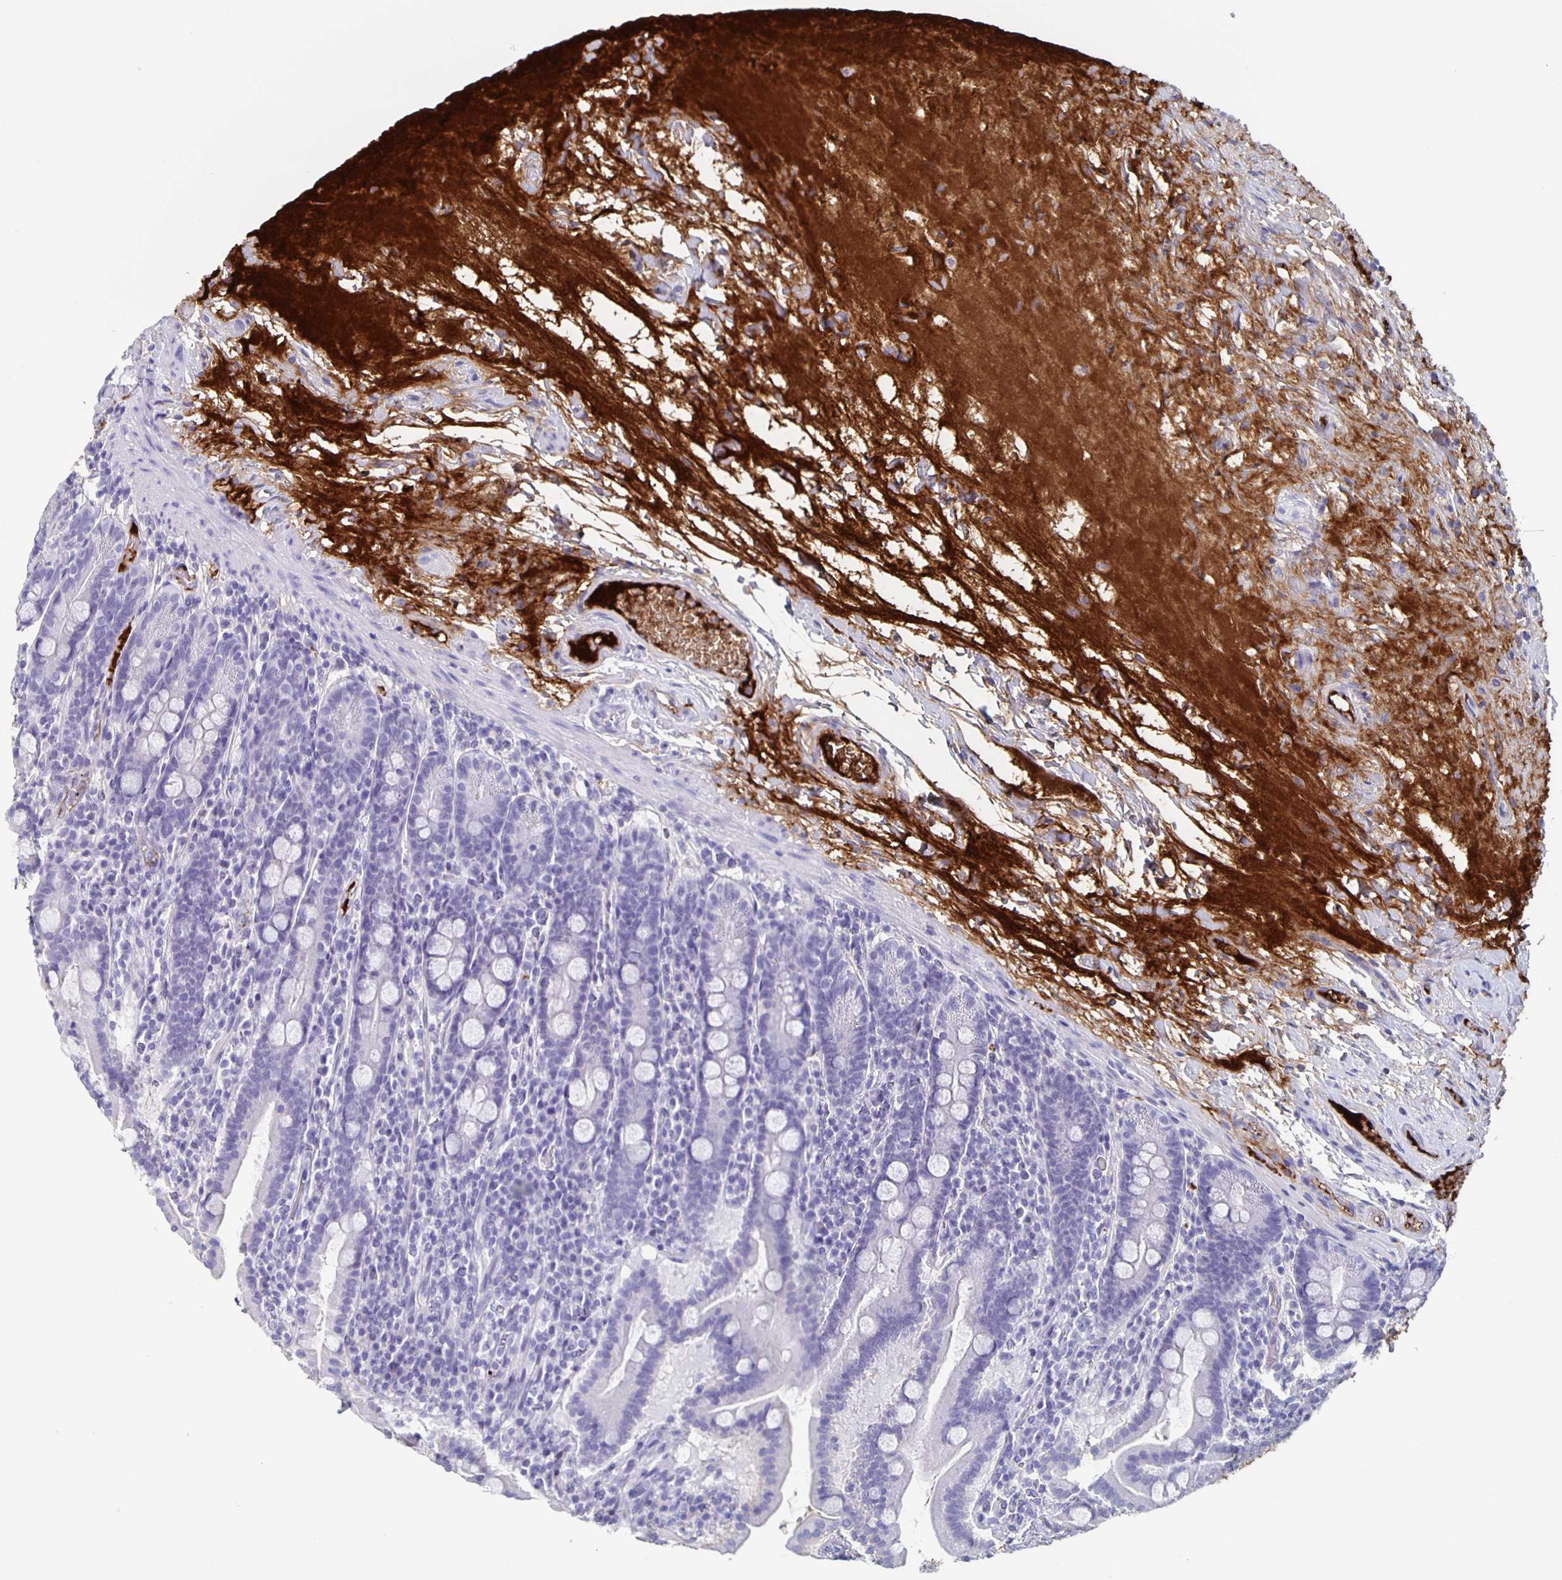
{"staining": {"intensity": "negative", "quantity": "none", "location": "none"}, "tissue": "small intestine", "cell_type": "Glandular cells", "image_type": "normal", "snomed": [{"axis": "morphology", "description": "Normal tissue, NOS"}, {"axis": "topography", "description": "Small intestine"}], "caption": "High power microscopy image of an IHC image of benign small intestine, revealing no significant staining in glandular cells.", "gene": "FGA", "patient": {"sex": "male", "age": 26}}